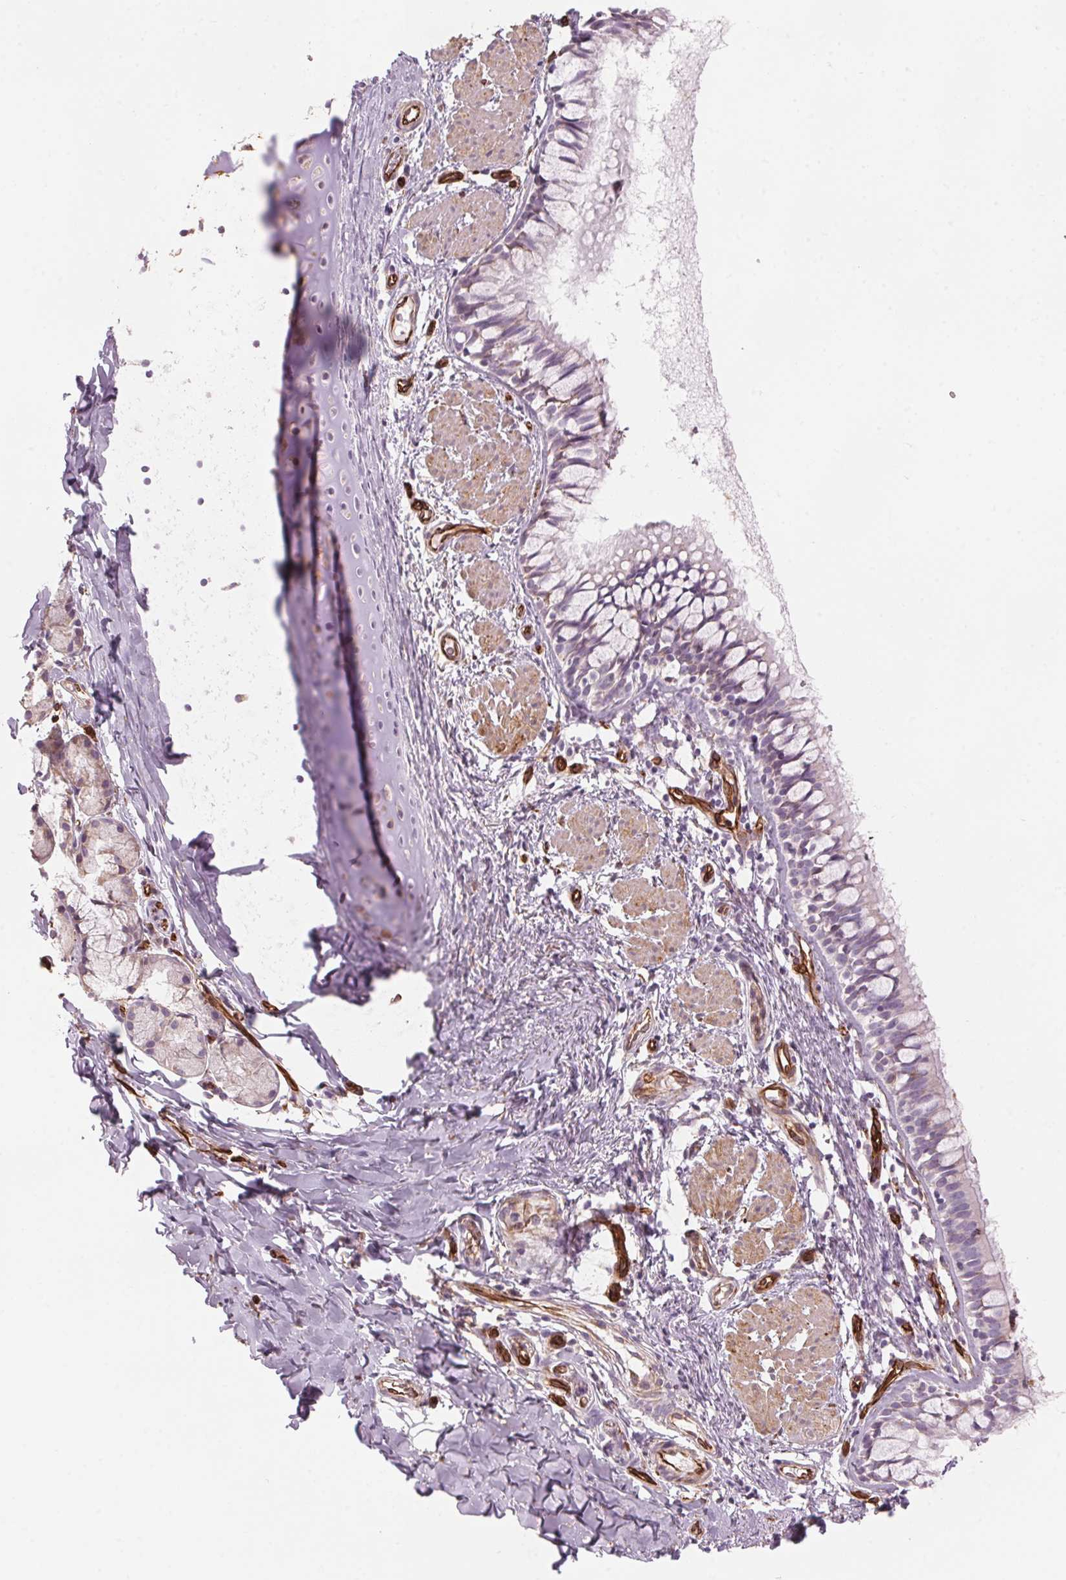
{"staining": {"intensity": "negative", "quantity": "none", "location": "none"}, "tissue": "bronchus", "cell_type": "Respiratory epithelial cells", "image_type": "normal", "snomed": [{"axis": "morphology", "description": "Normal tissue, NOS"}, {"axis": "topography", "description": "Bronchus"}], "caption": "Micrograph shows no significant protein expression in respiratory epithelial cells of benign bronchus. (Stains: DAB (3,3'-diaminobenzidine) immunohistochemistry (IHC) with hematoxylin counter stain, Microscopy: brightfield microscopy at high magnification).", "gene": "CLPS", "patient": {"sex": "male", "age": 1}}